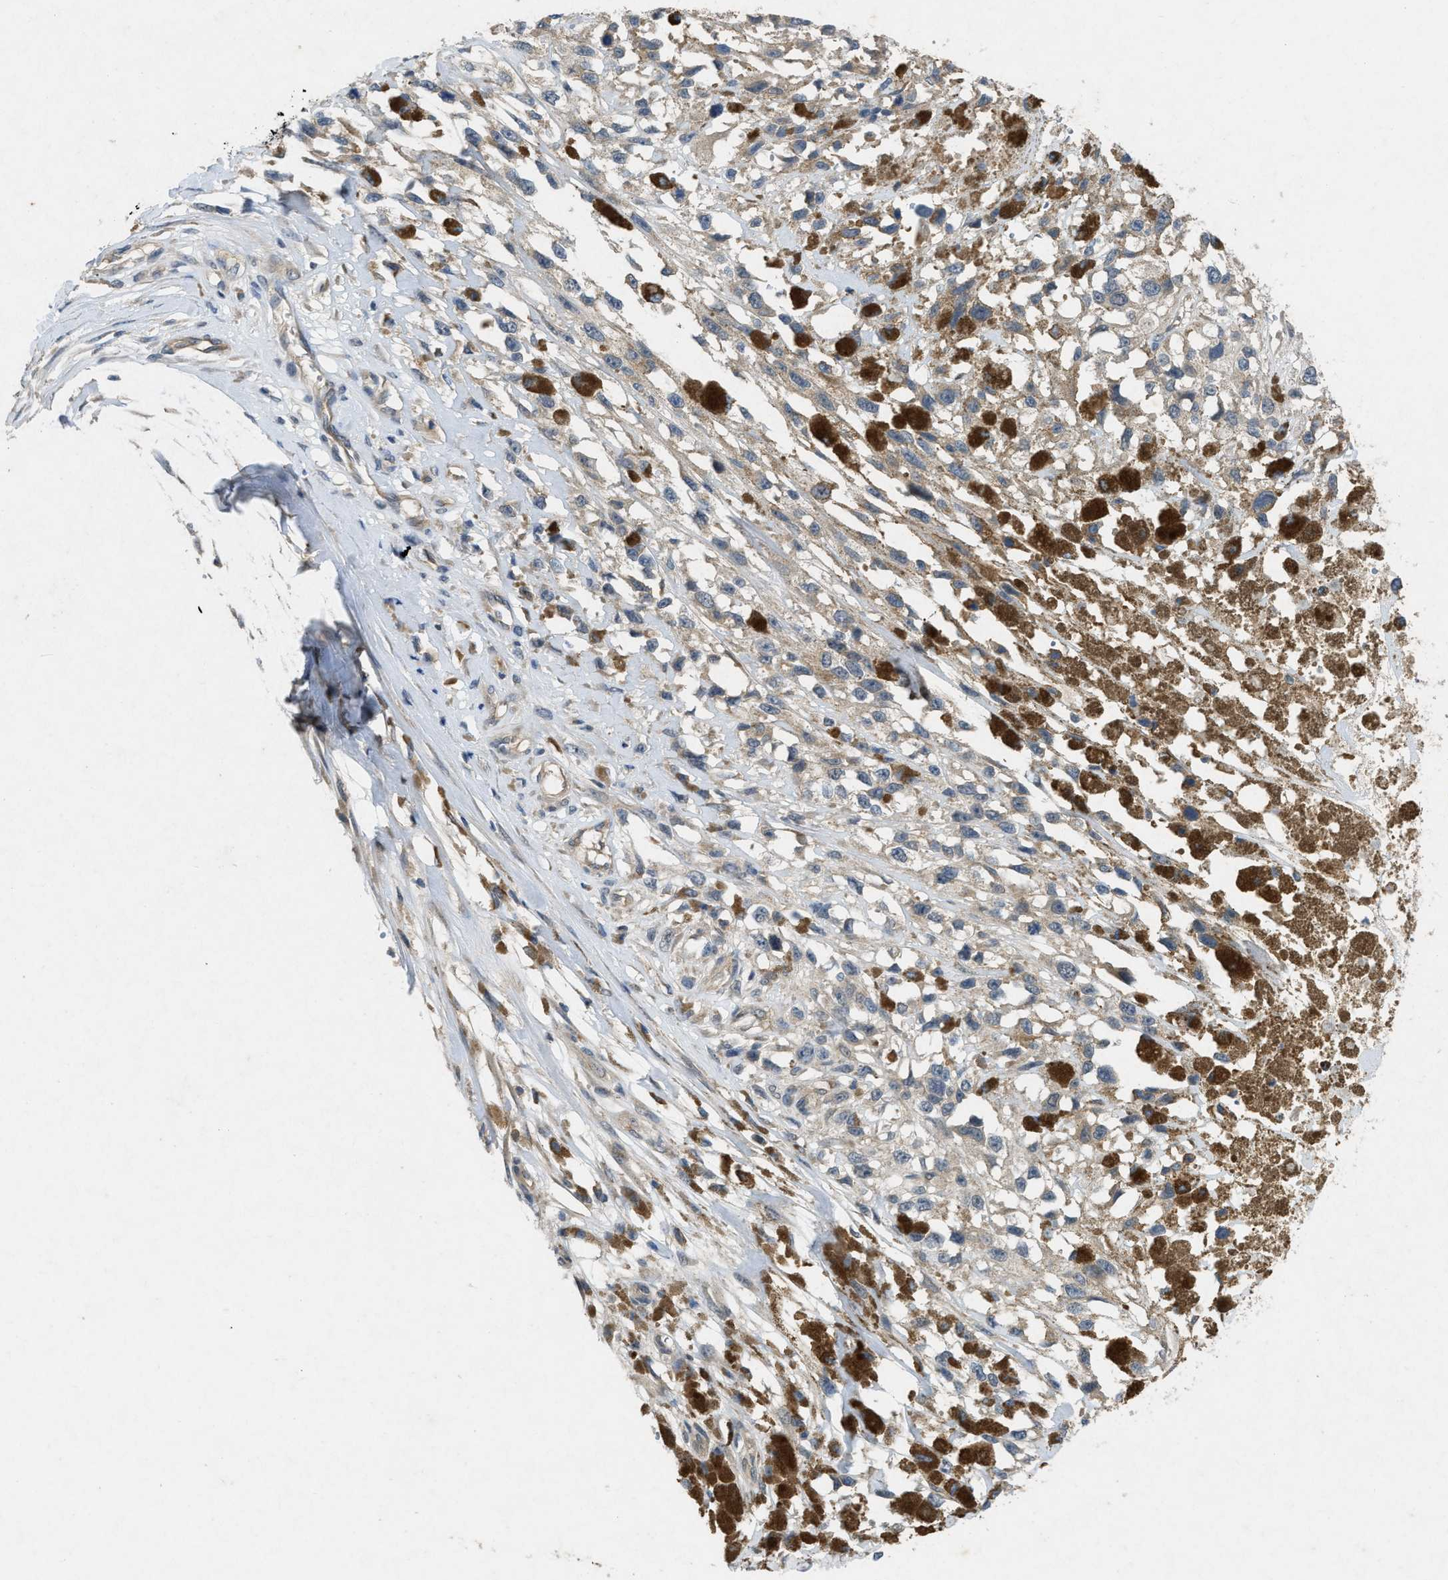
{"staining": {"intensity": "negative", "quantity": "none", "location": "none"}, "tissue": "melanoma", "cell_type": "Tumor cells", "image_type": "cancer", "snomed": [{"axis": "morphology", "description": "Malignant melanoma, Metastatic site"}, {"axis": "topography", "description": "Lymph node"}], "caption": "This is a histopathology image of immunohistochemistry staining of malignant melanoma (metastatic site), which shows no expression in tumor cells.", "gene": "PPP3CA", "patient": {"sex": "male", "age": 59}}